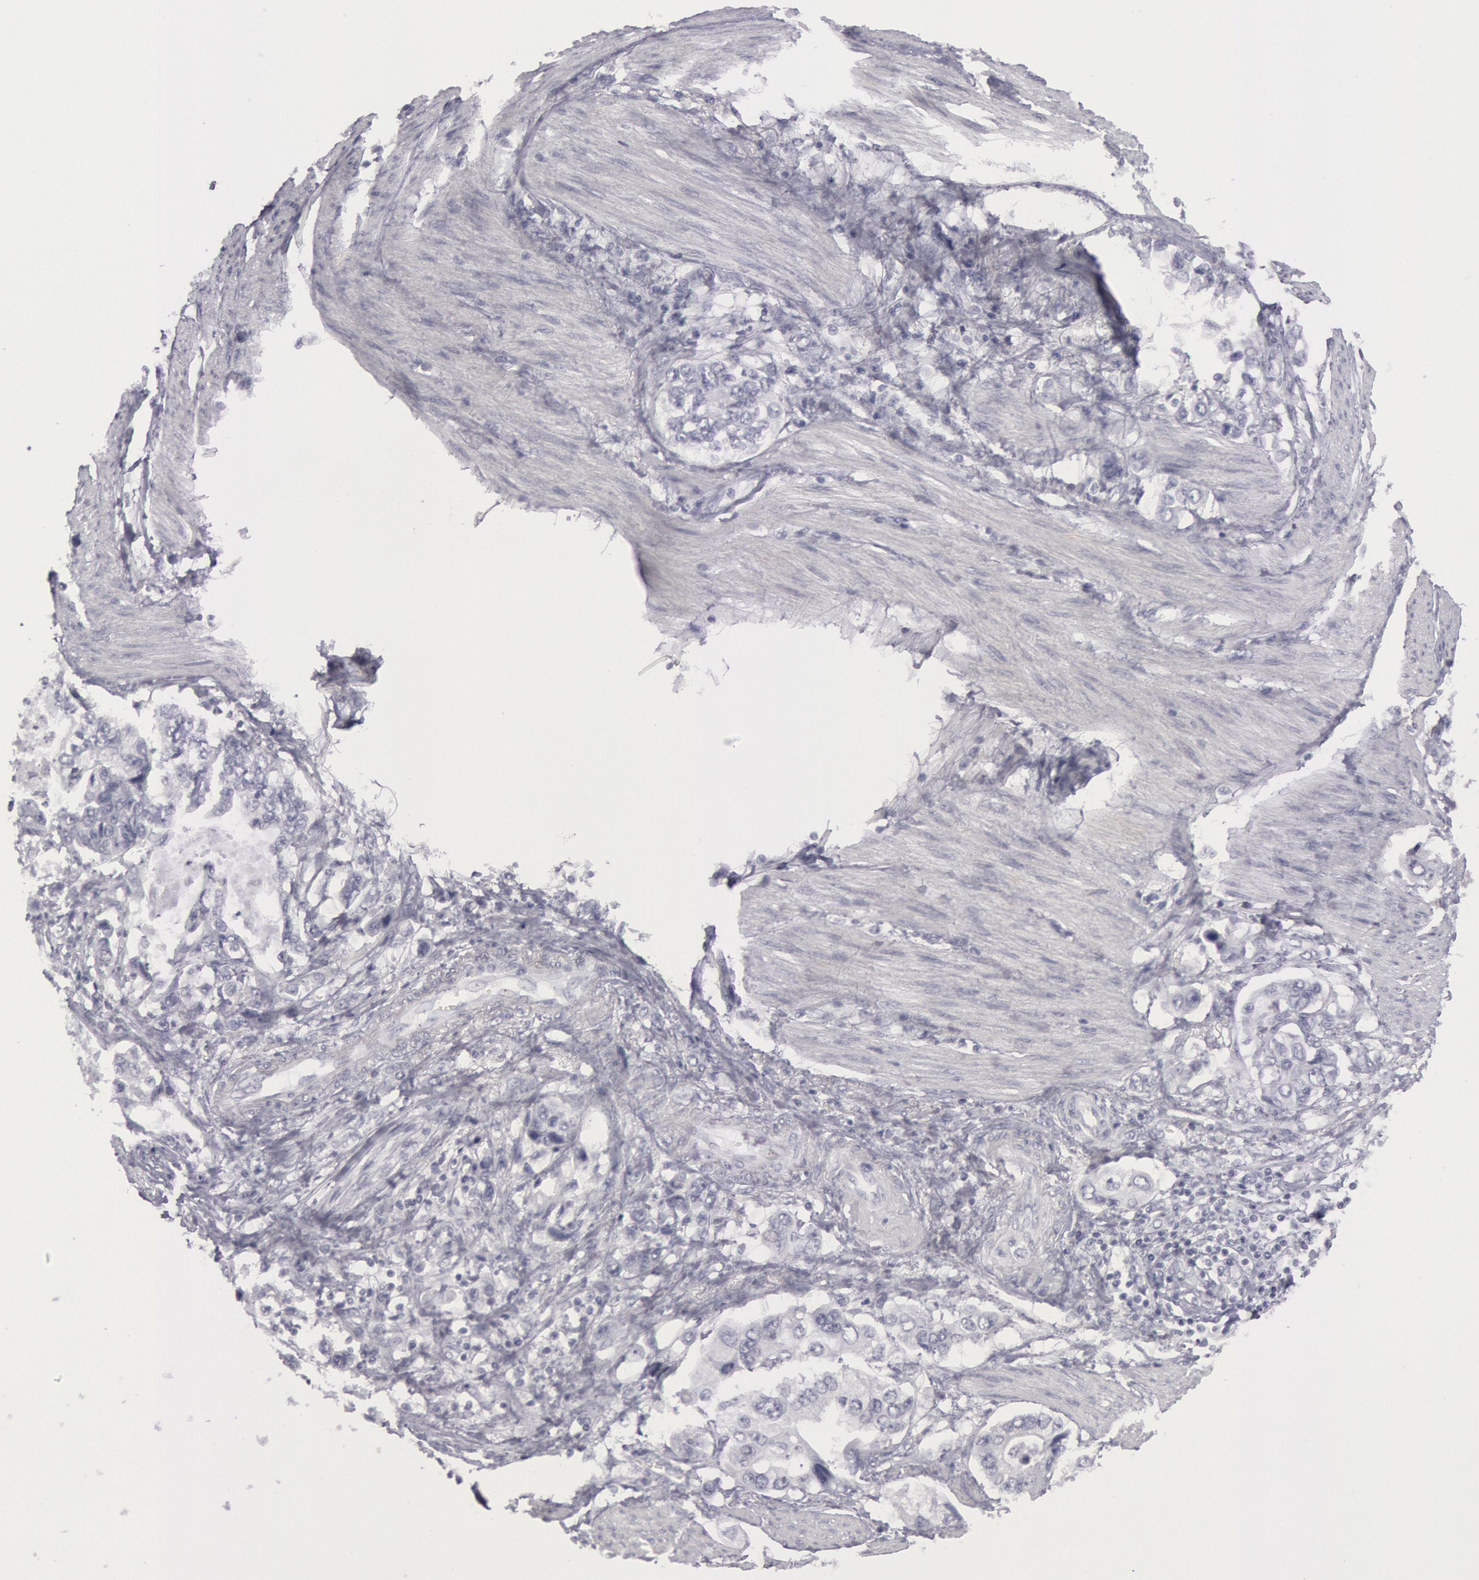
{"staining": {"intensity": "negative", "quantity": "none", "location": "none"}, "tissue": "stomach cancer", "cell_type": "Tumor cells", "image_type": "cancer", "snomed": [{"axis": "morphology", "description": "Adenocarcinoma, NOS"}, {"axis": "topography", "description": "Pancreas"}, {"axis": "topography", "description": "Stomach, upper"}], "caption": "Stomach cancer (adenocarcinoma) stained for a protein using IHC demonstrates no expression tumor cells.", "gene": "KRT16", "patient": {"sex": "male", "age": 77}}